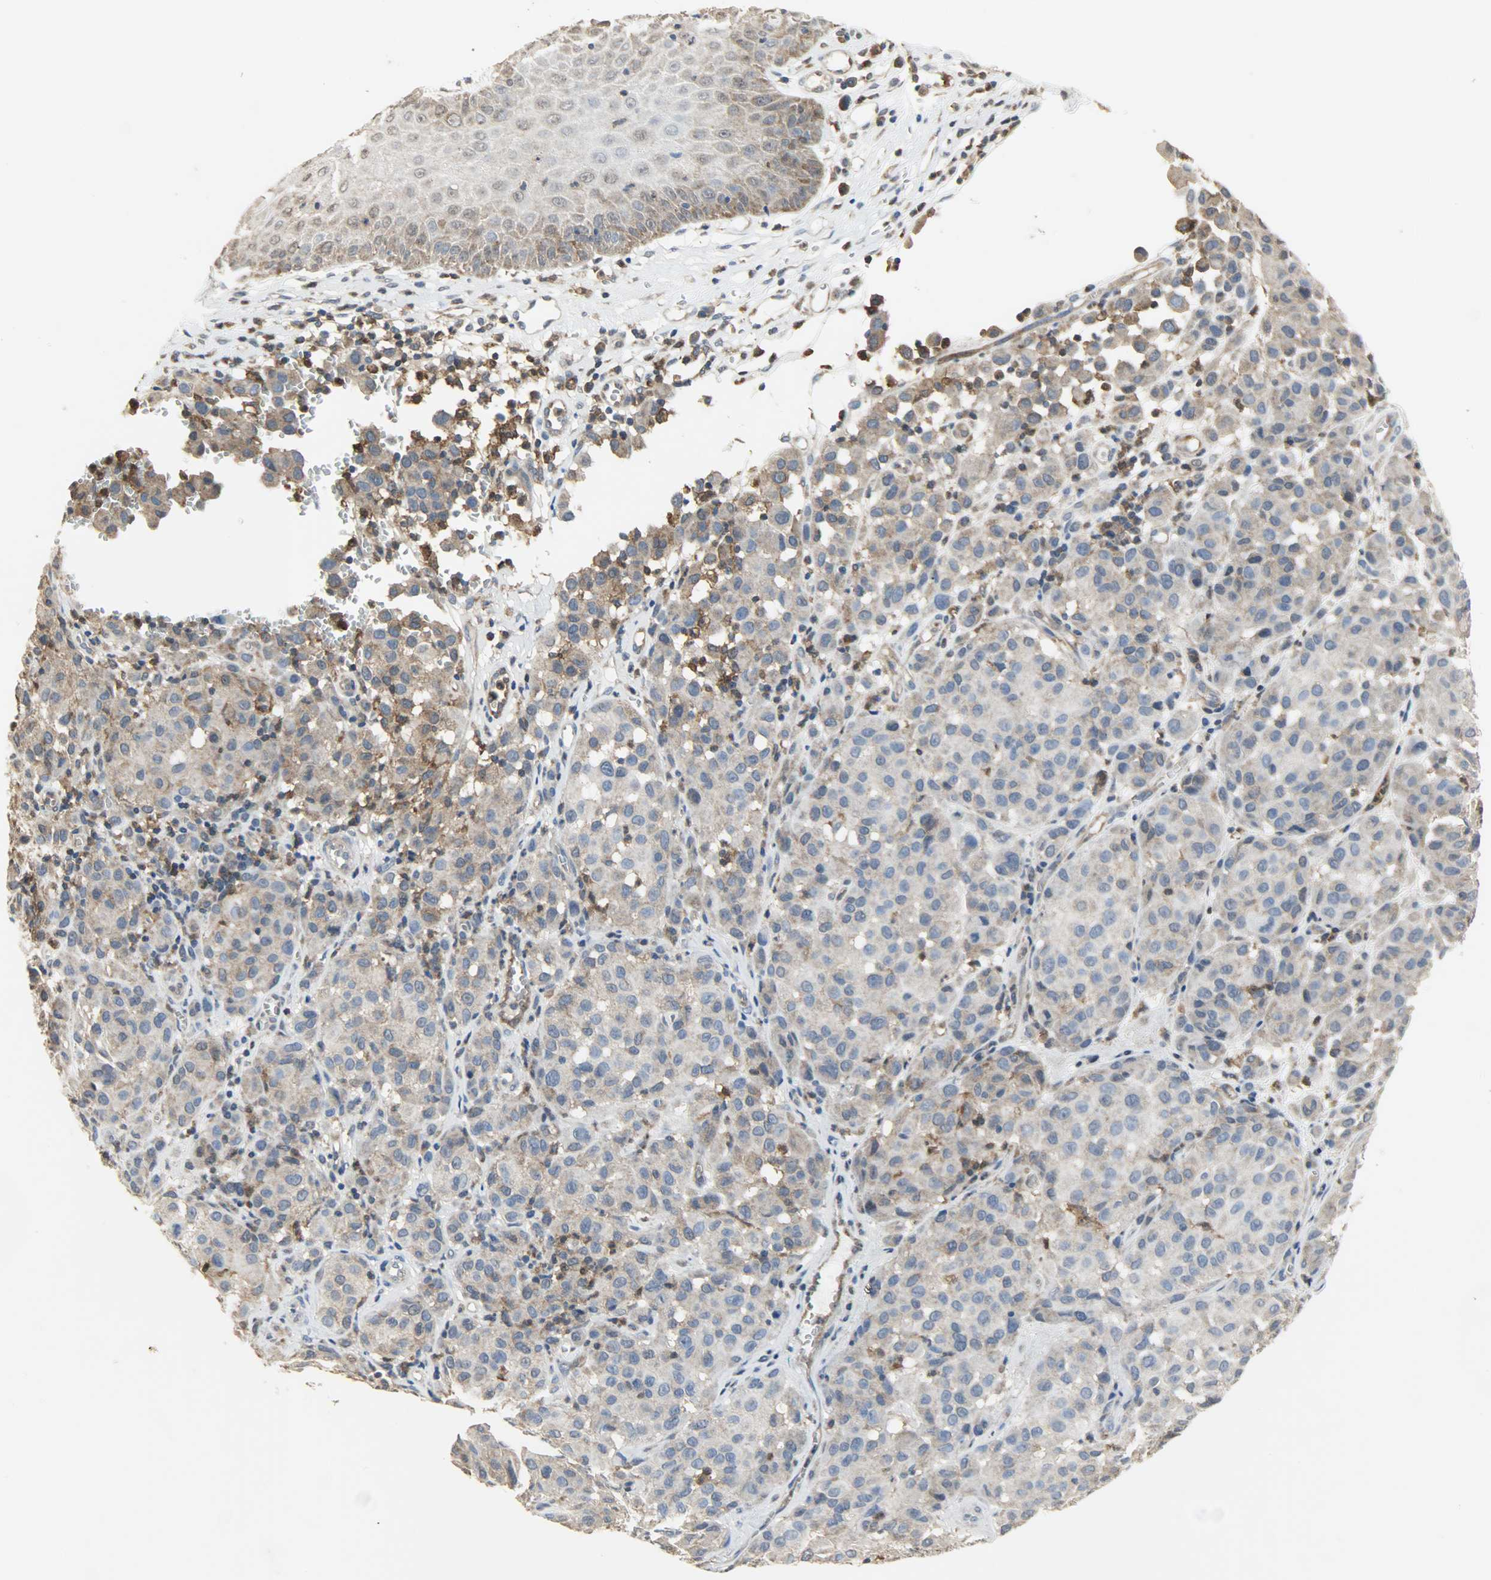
{"staining": {"intensity": "moderate", "quantity": ">75%", "location": "cytoplasmic/membranous,nuclear"}, "tissue": "melanoma", "cell_type": "Tumor cells", "image_type": "cancer", "snomed": [{"axis": "morphology", "description": "Malignant melanoma, NOS"}, {"axis": "topography", "description": "Skin"}], "caption": "There is medium levels of moderate cytoplasmic/membranous and nuclear expression in tumor cells of malignant melanoma, as demonstrated by immunohistochemical staining (brown color).", "gene": "TRIM21", "patient": {"sex": "female", "age": 21}}